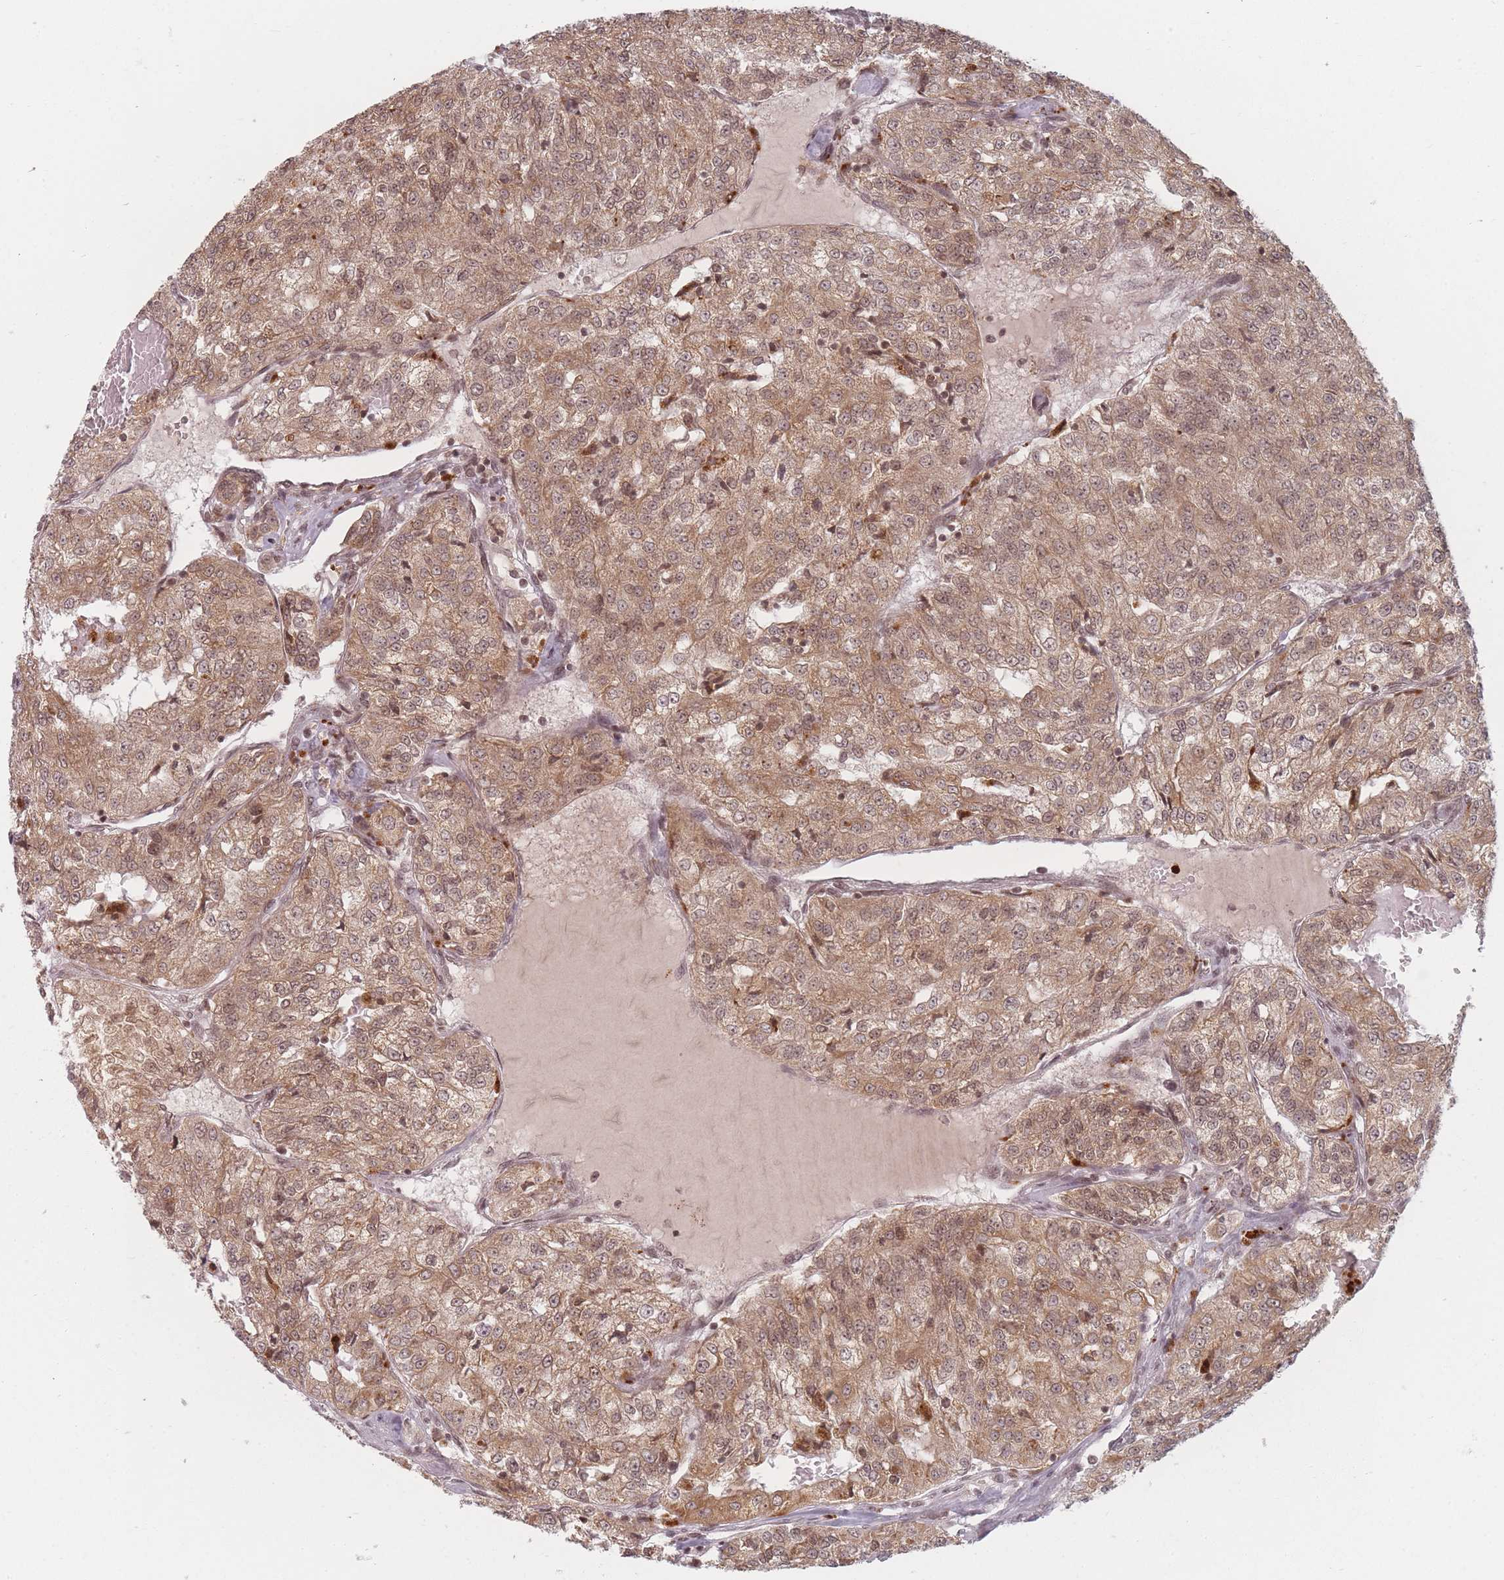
{"staining": {"intensity": "moderate", "quantity": ">75%", "location": "cytoplasmic/membranous,nuclear"}, "tissue": "renal cancer", "cell_type": "Tumor cells", "image_type": "cancer", "snomed": [{"axis": "morphology", "description": "Adenocarcinoma, NOS"}, {"axis": "topography", "description": "Kidney"}], "caption": "This photomicrograph exhibits renal cancer (adenocarcinoma) stained with immunohistochemistry (IHC) to label a protein in brown. The cytoplasmic/membranous and nuclear of tumor cells show moderate positivity for the protein. Nuclei are counter-stained blue.", "gene": "SPATA45", "patient": {"sex": "female", "age": 63}}